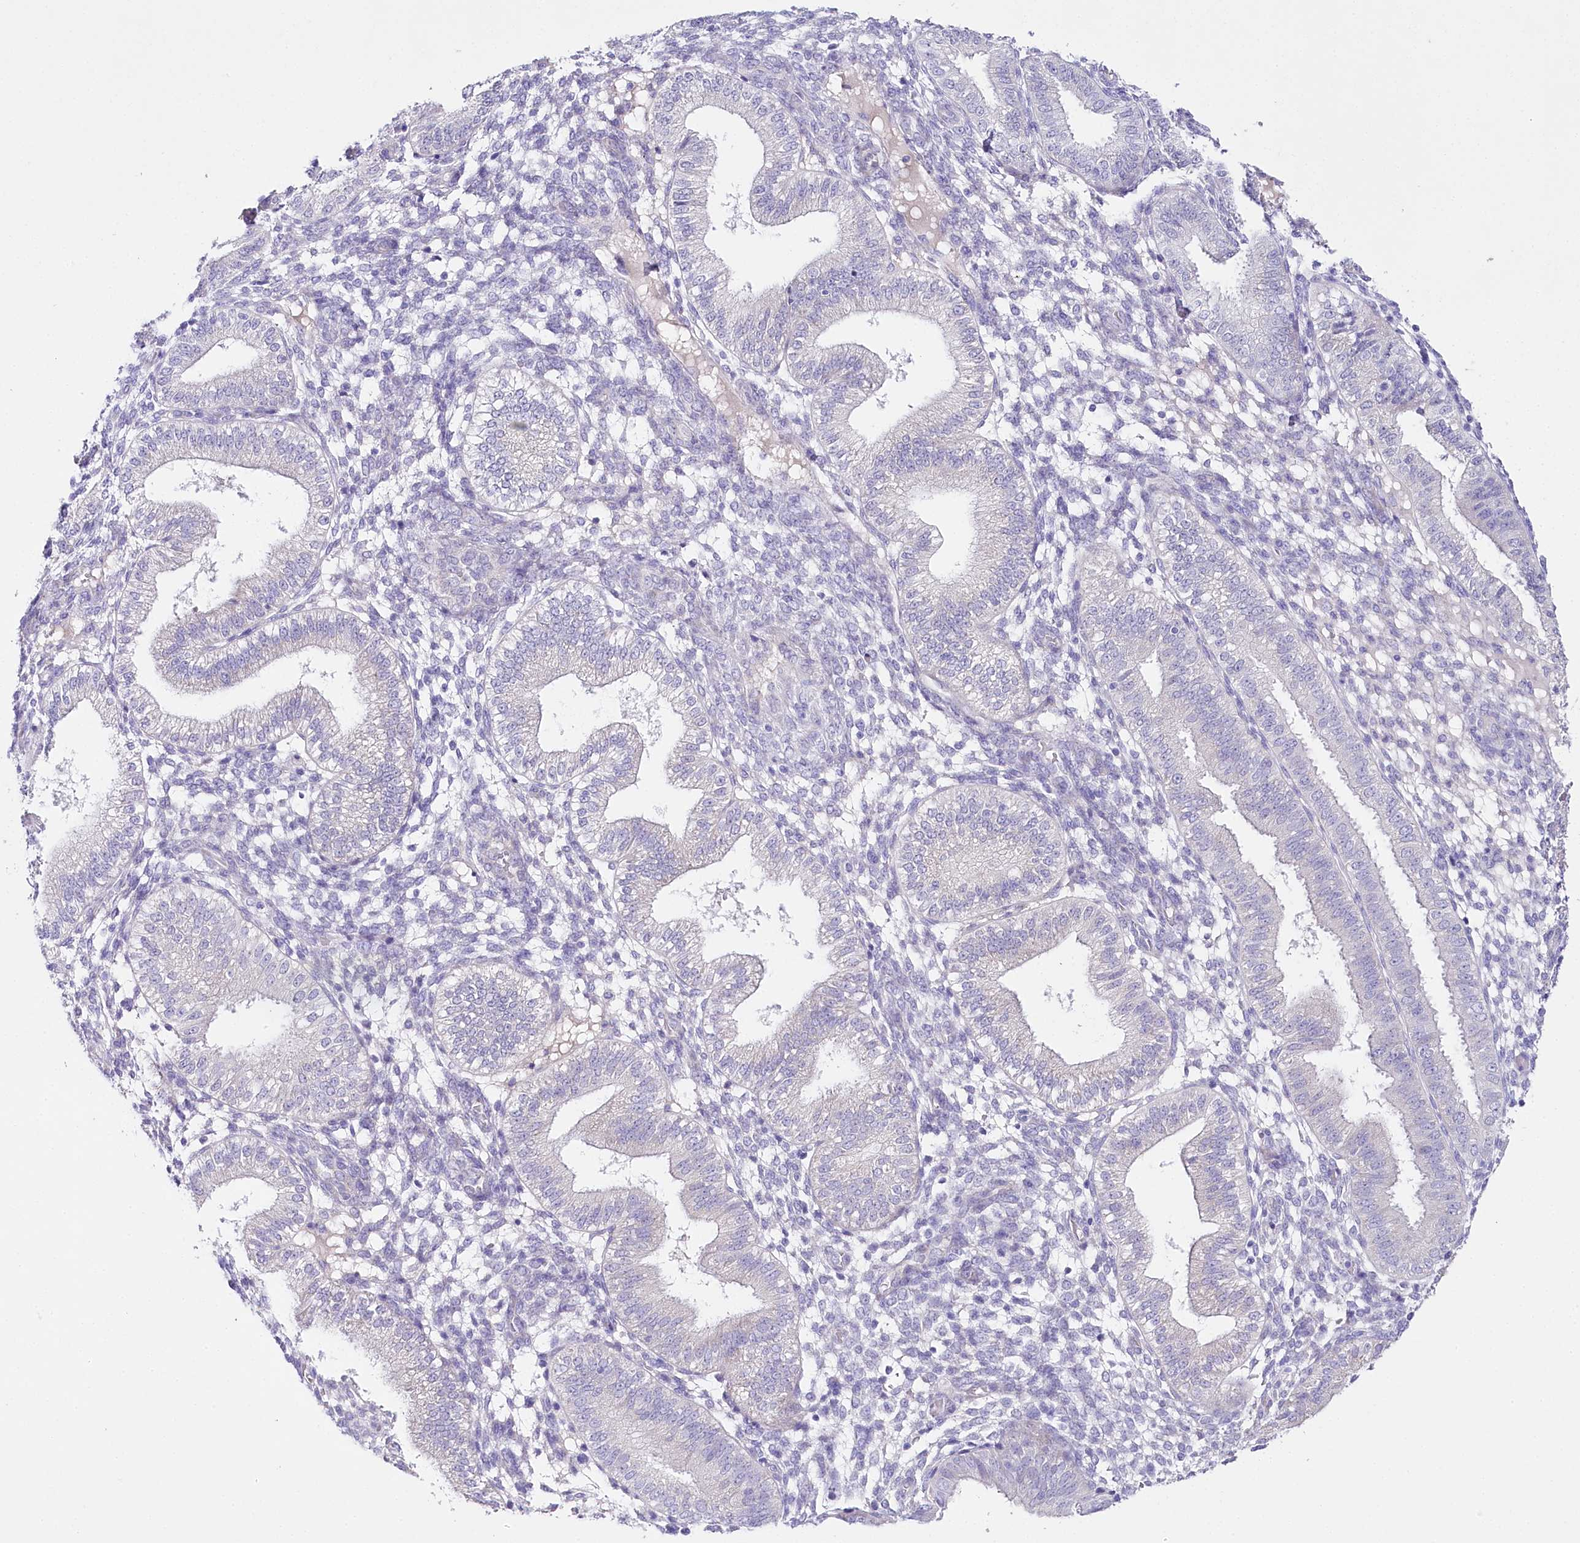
{"staining": {"intensity": "negative", "quantity": "none", "location": "none"}, "tissue": "endometrium", "cell_type": "Cells in endometrial stroma", "image_type": "normal", "snomed": [{"axis": "morphology", "description": "Normal tissue, NOS"}, {"axis": "topography", "description": "Endometrium"}], "caption": "High power microscopy photomicrograph of an immunohistochemistry photomicrograph of normal endometrium, revealing no significant positivity in cells in endometrial stroma. (DAB (3,3'-diaminobenzidine) IHC, high magnification).", "gene": "CSN3", "patient": {"sex": "female", "age": 39}}